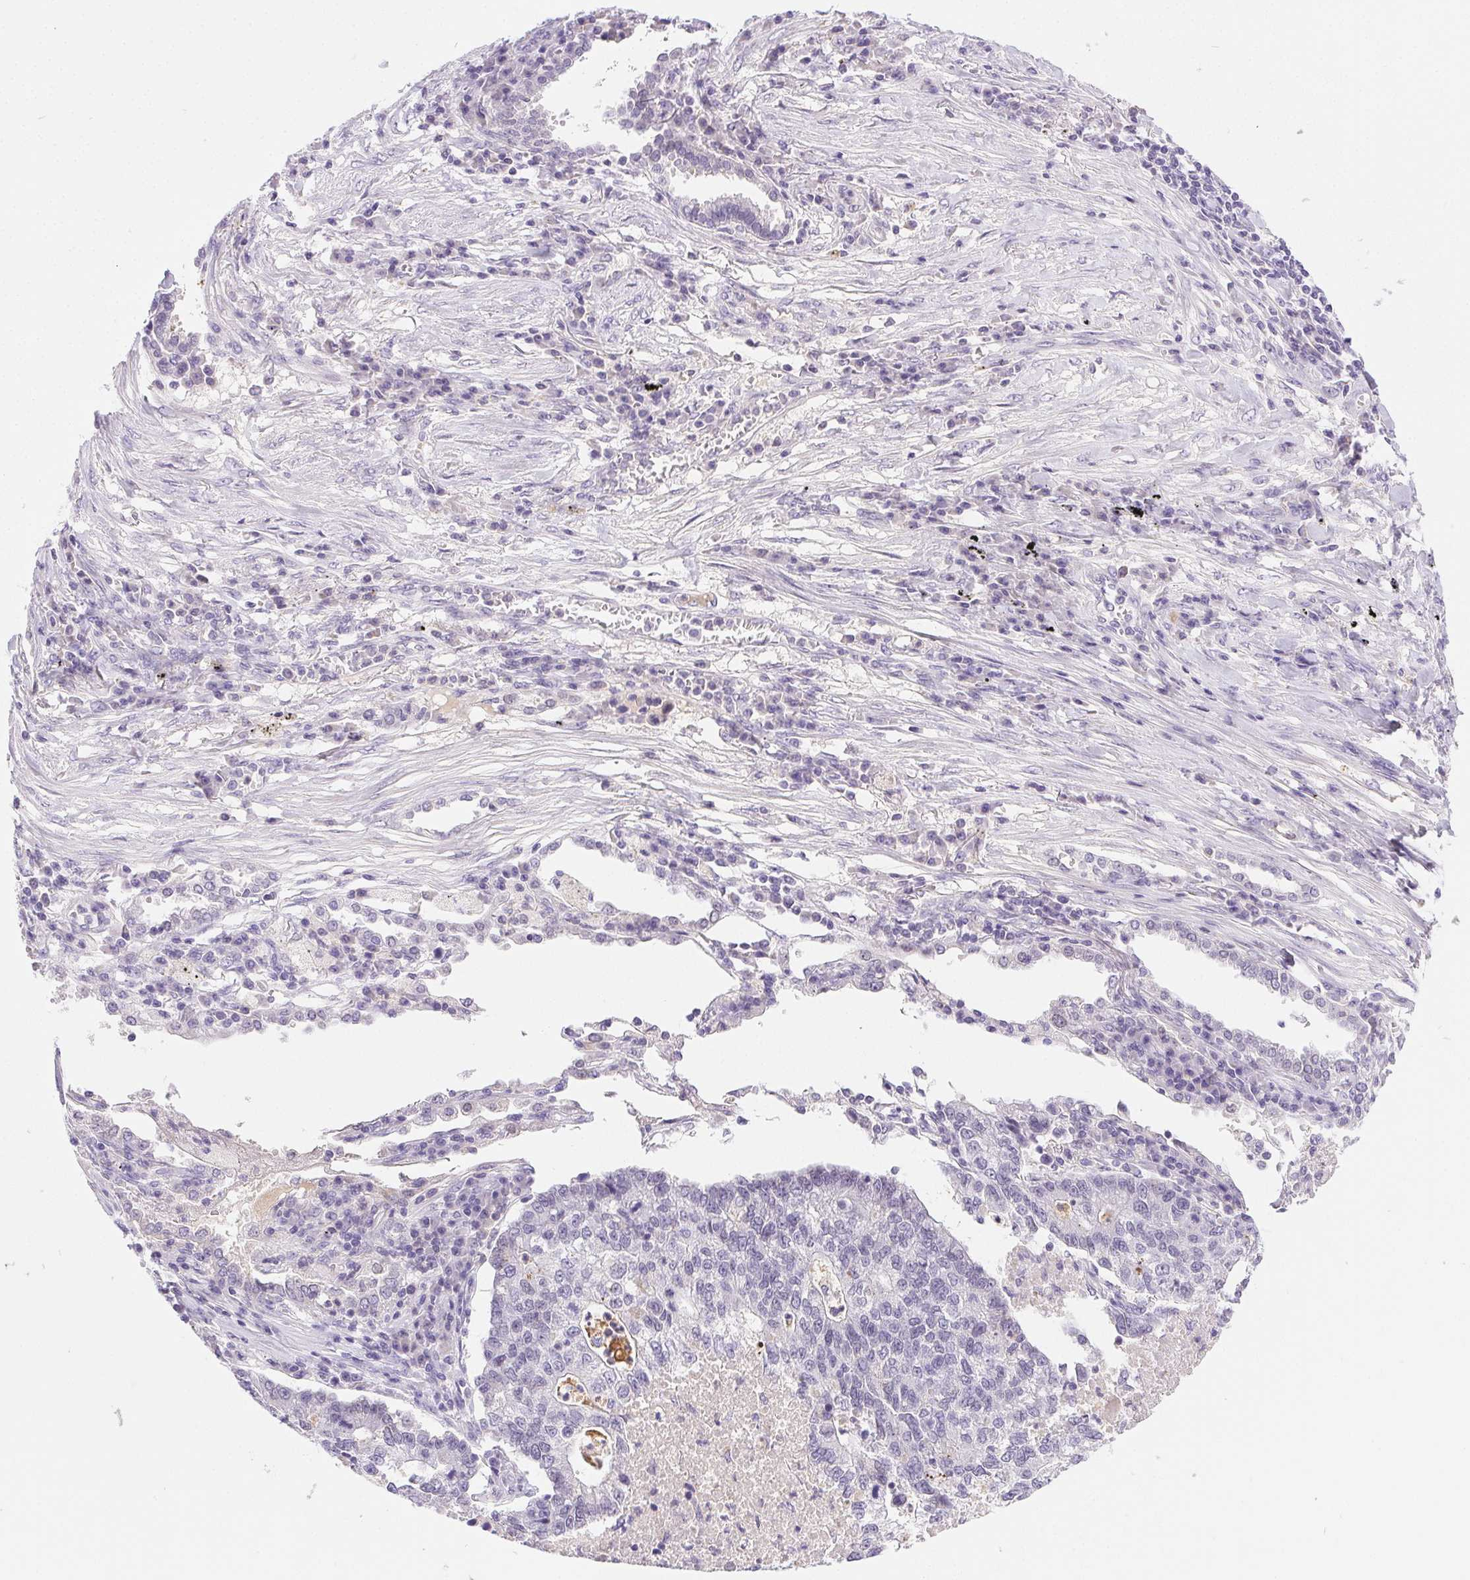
{"staining": {"intensity": "negative", "quantity": "none", "location": "none"}, "tissue": "lung cancer", "cell_type": "Tumor cells", "image_type": "cancer", "snomed": [{"axis": "morphology", "description": "Adenocarcinoma, NOS"}, {"axis": "topography", "description": "Lung"}], "caption": "Immunohistochemistry photomicrograph of lung cancer stained for a protein (brown), which shows no expression in tumor cells.", "gene": "SSTR4", "patient": {"sex": "male", "age": 57}}